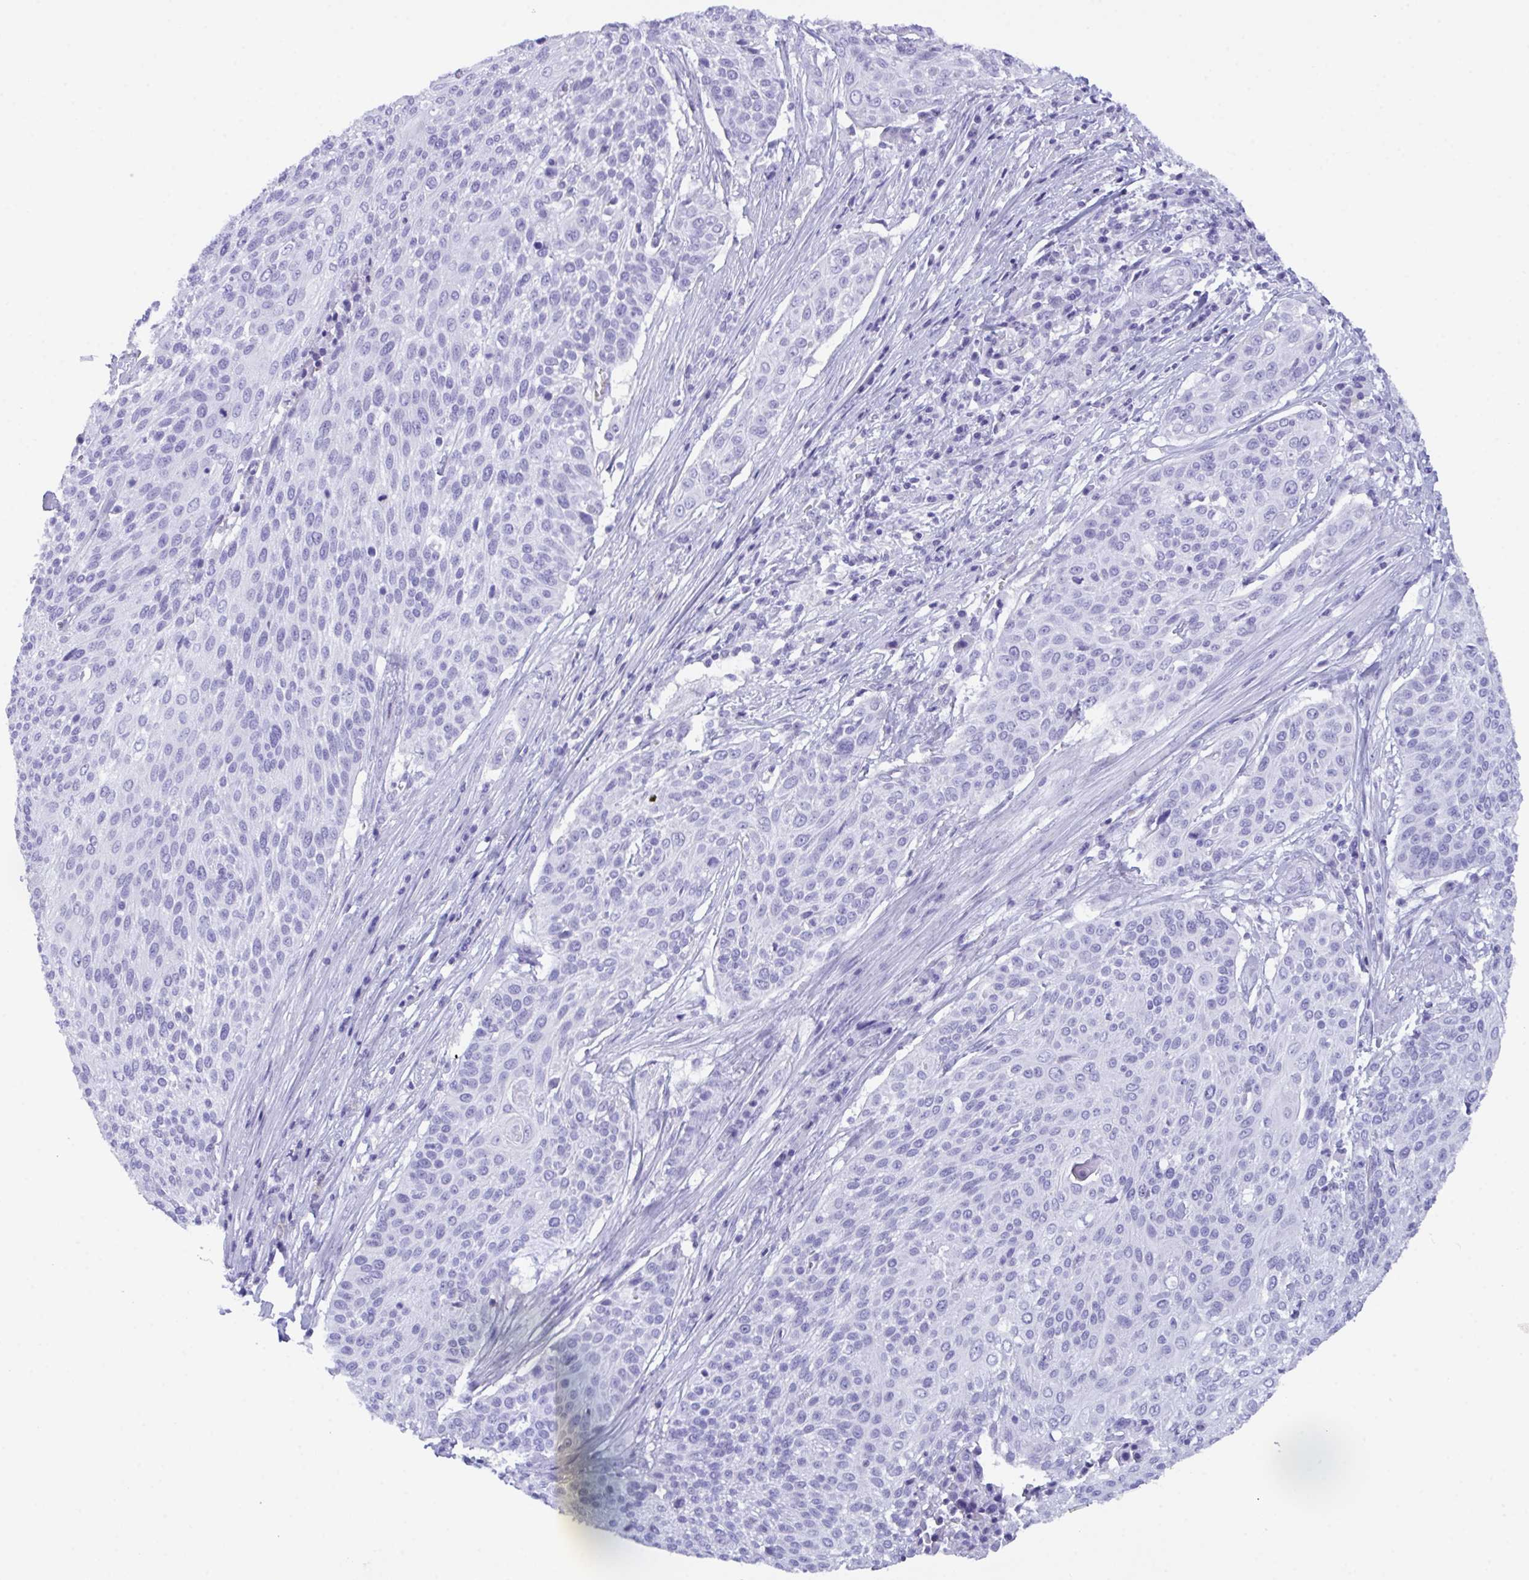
{"staining": {"intensity": "negative", "quantity": "none", "location": "none"}, "tissue": "cervical cancer", "cell_type": "Tumor cells", "image_type": "cancer", "snomed": [{"axis": "morphology", "description": "Squamous cell carcinoma, NOS"}, {"axis": "topography", "description": "Cervix"}], "caption": "Cervical squamous cell carcinoma was stained to show a protein in brown. There is no significant expression in tumor cells.", "gene": "ZNF850", "patient": {"sex": "female", "age": 31}}